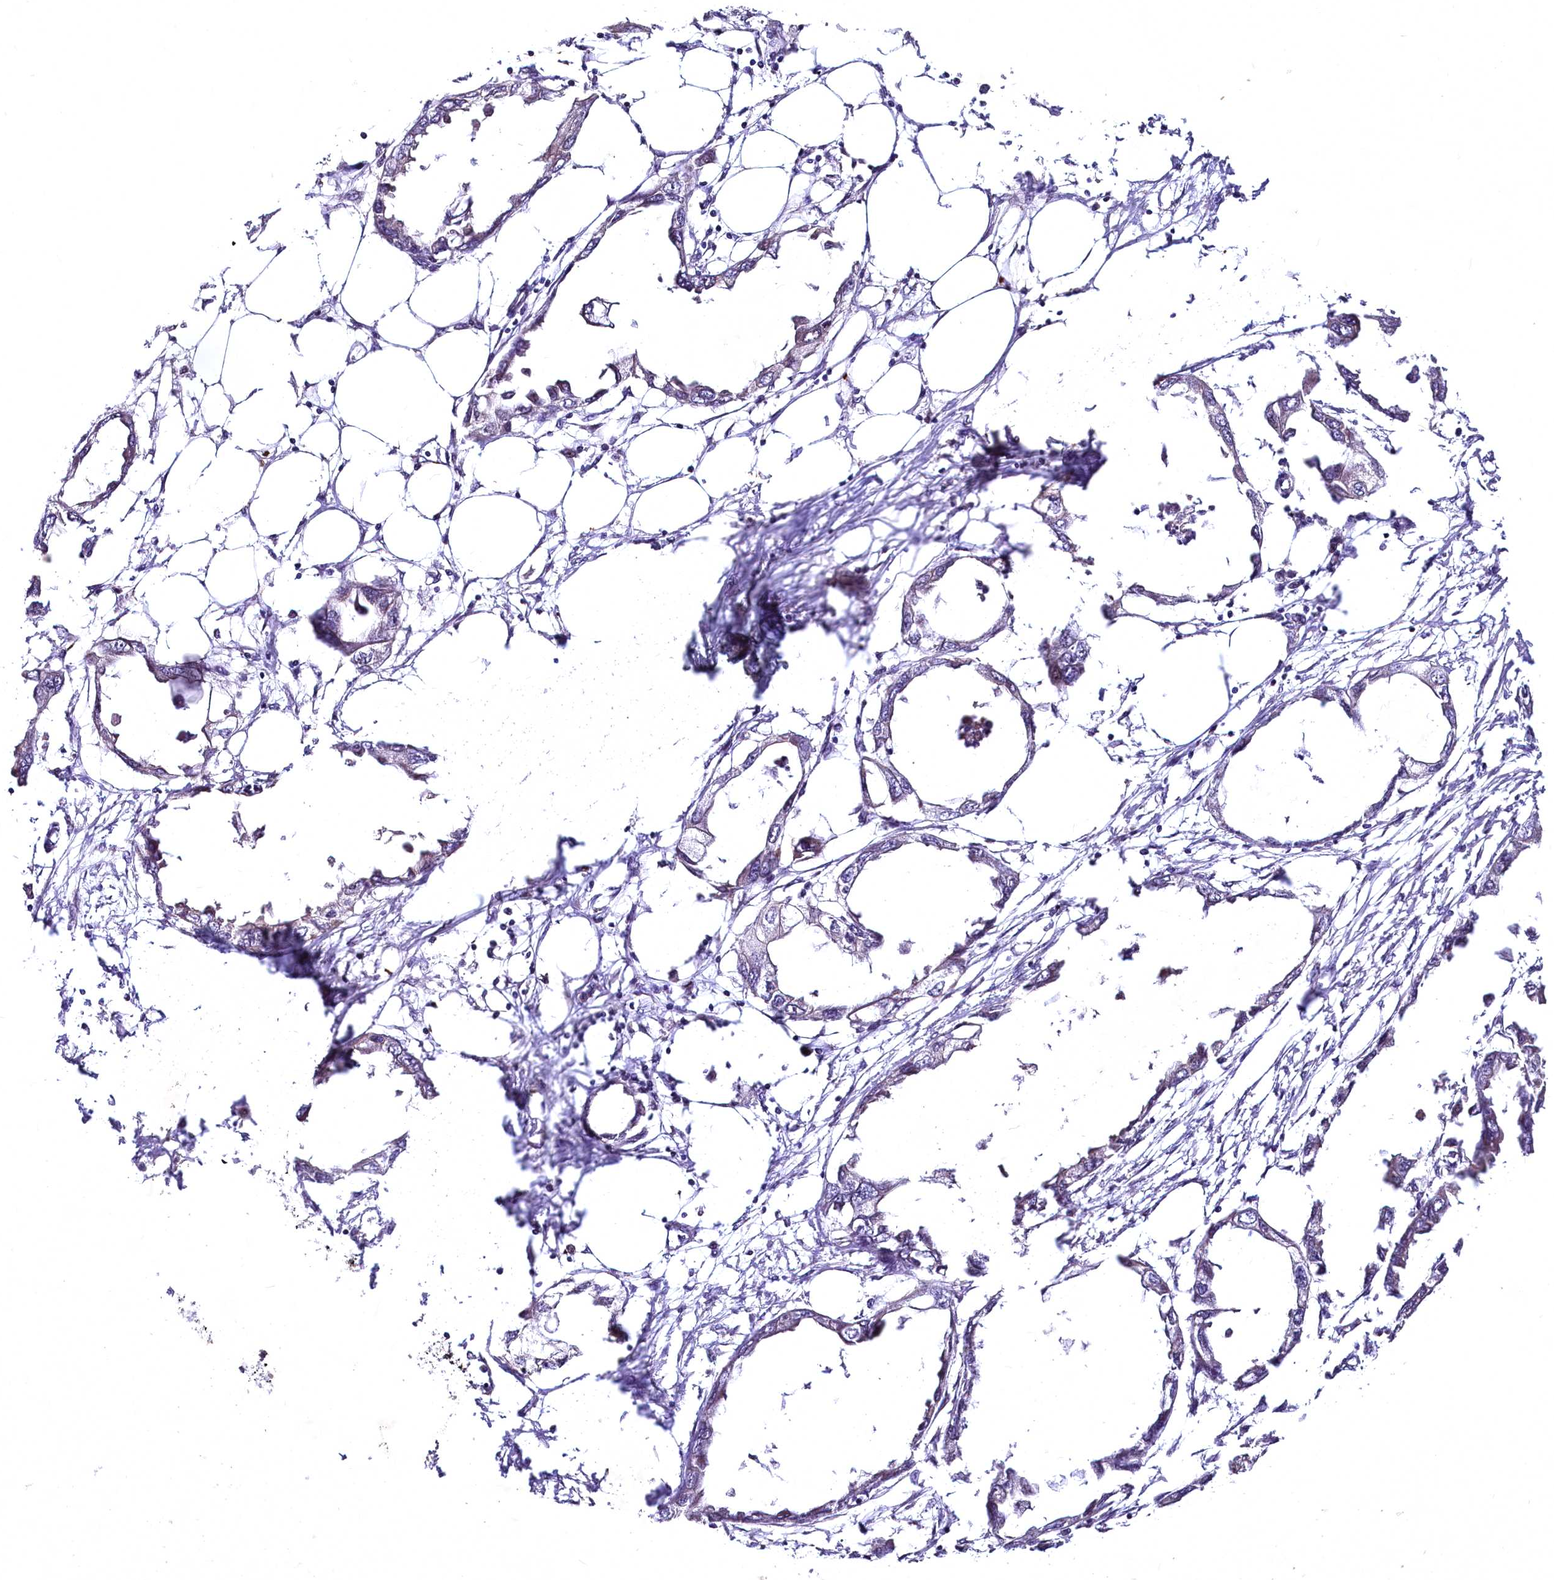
{"staining": {"intensity": "negative", "quantity": "none", "location": "none"}, "tissue": "endometrial cancer", "cell_type": "Tumor cells", "image_type": "cancer", "snomed": [{"axis": "morphology", "description": "Adenocarcinoma, NOS"}, {"axis": "morphology", "description": "Adenocarcinoma, metastatic, NOS"}, {"axis": "topography", "description": "Adipose tissue"}, {"axis": "topography", "description": "Endometrium"}], "caption": "Immunohistochemical staining of human endometrial cancer (metastatic adenocarcinoma) reveals no significant positivity in tumor cells.", "gene": "N4BP2L1", "patient": {"sex": "female", "age": 67}}